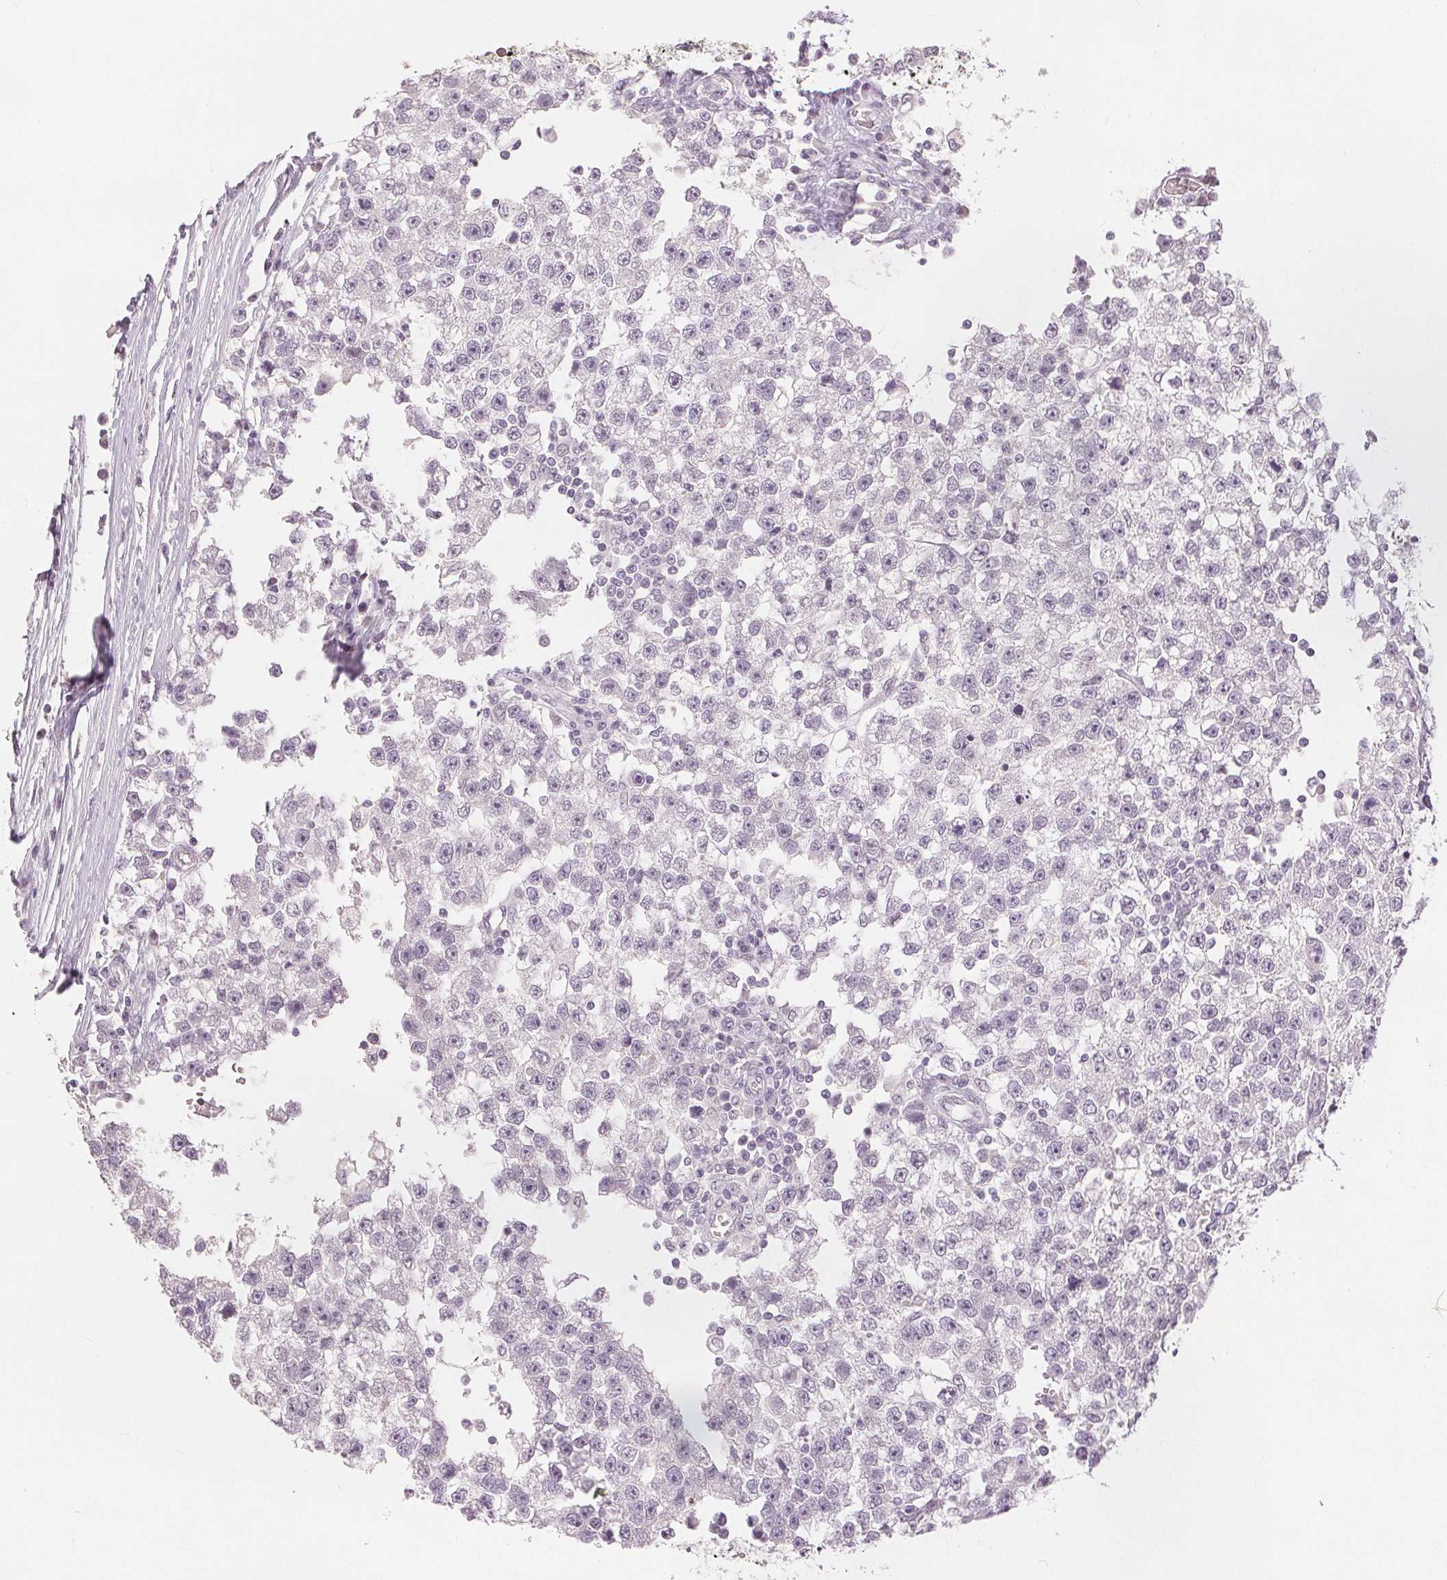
{"staining": {"intensity": "negative", "quantity": "none", "location": "none"}, "tissue": "testis cancer", "cell_type": "Tumor cells", "image_type": "cancer", "snomed": [{"axis": "morphology", "description": "Seminoma, NOS"}, {"axis": "topography", "description": "Testis"}], "caption": "Immunohistochemical staining of seminoma (testis) exhibits no significant positivity in tumor cells.", "gene": "SLC27A5", "patient": {"sex": "male", "age": 34}}